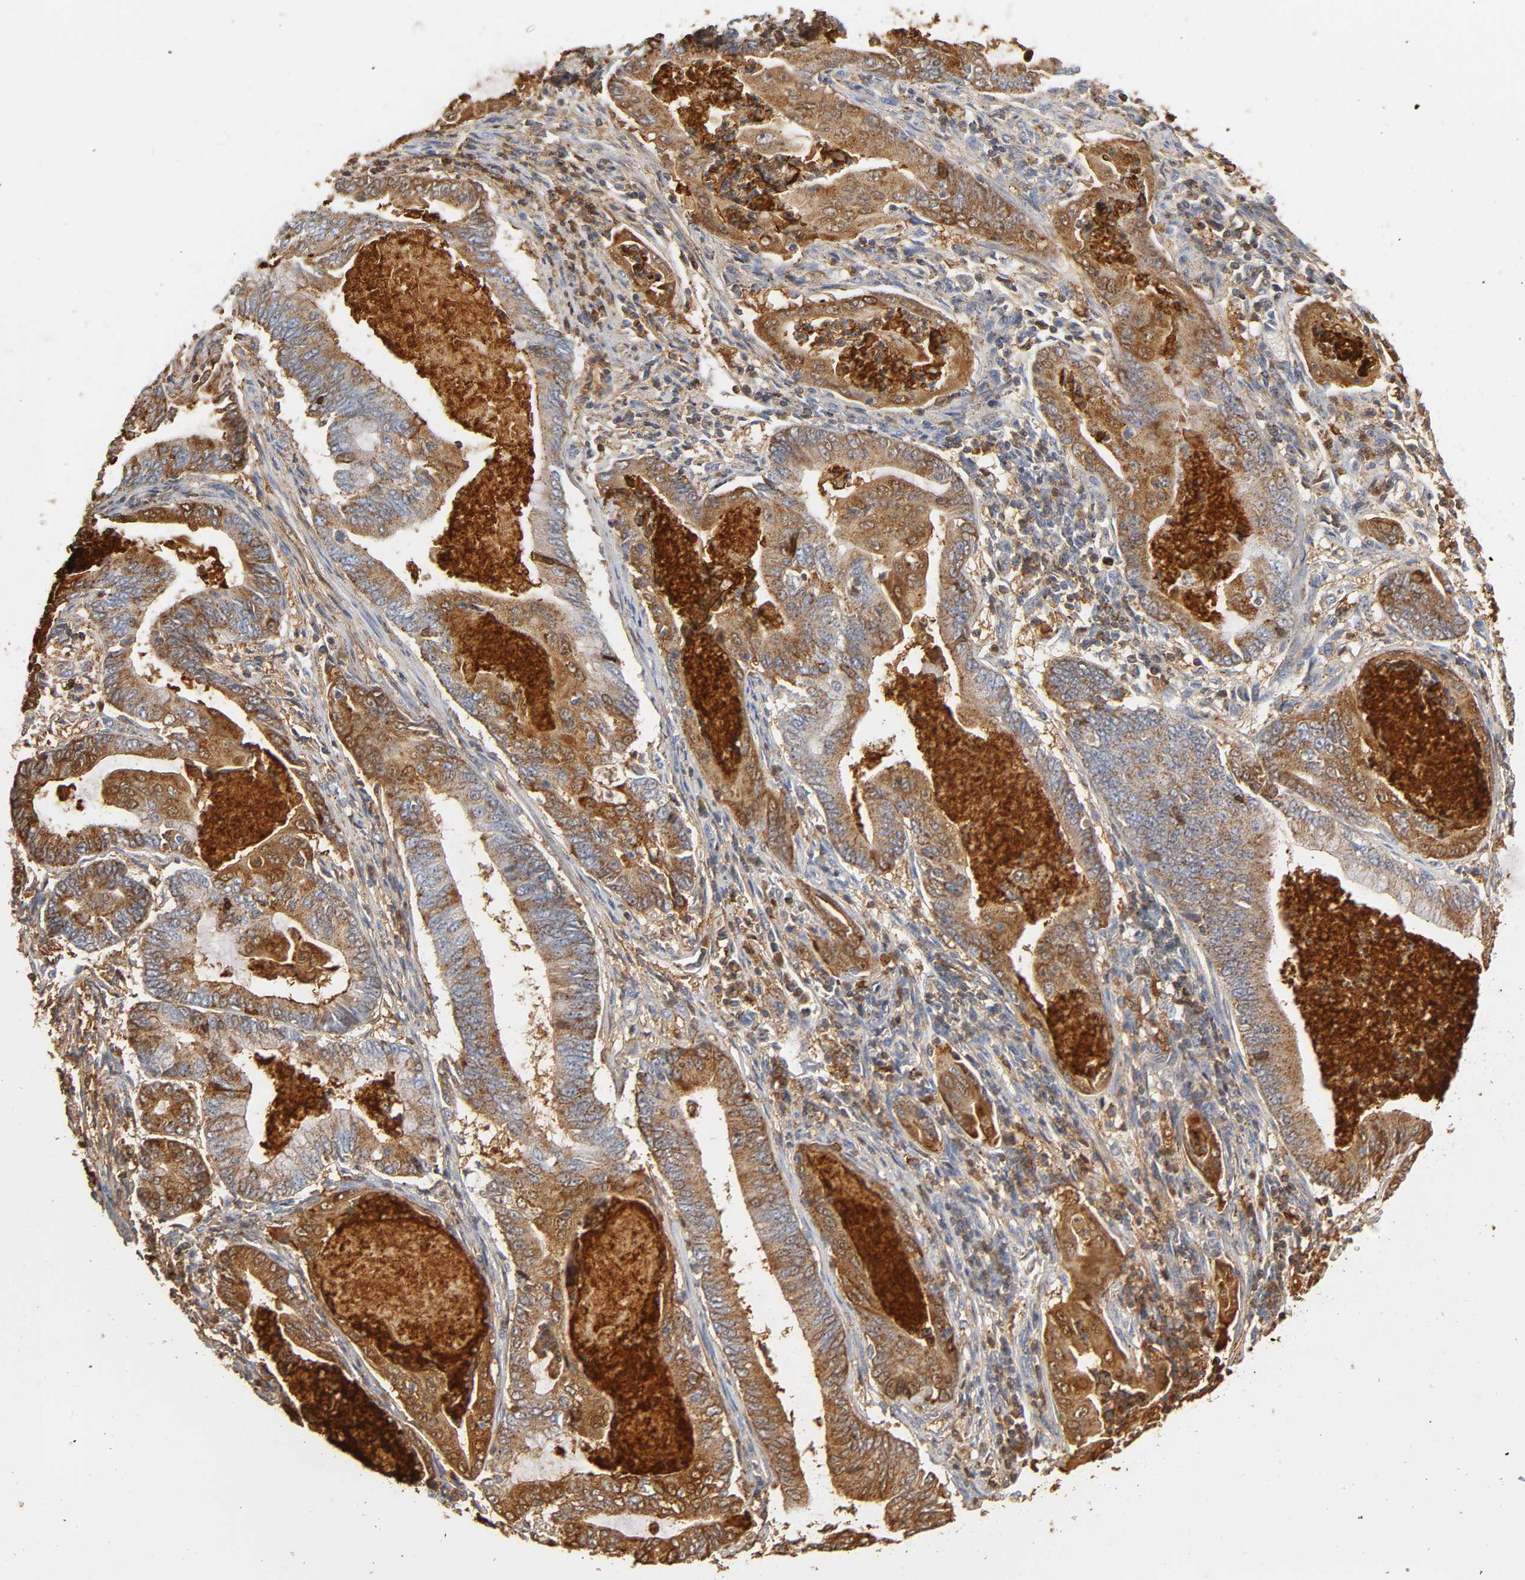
{"staining": {"intensity": "moderate", "quantity": ">75%", "location": "cytoplasmic/membranous"}, "tissue": "endometrial cancer", "cell_type": "Tumor cells", "image_type": "cancer", "snomed": [{"axis": "morphology", "description": "Adenocarcinoma, NOS"}, {"axis": "topography", "description": "Endometrium"}], "caption": "Human endometrial cancer stained with a protein marker shows moderate staining in tumor cells.", "gene": "ANXA11", "patient": {"sex": "female", "age": 63}}